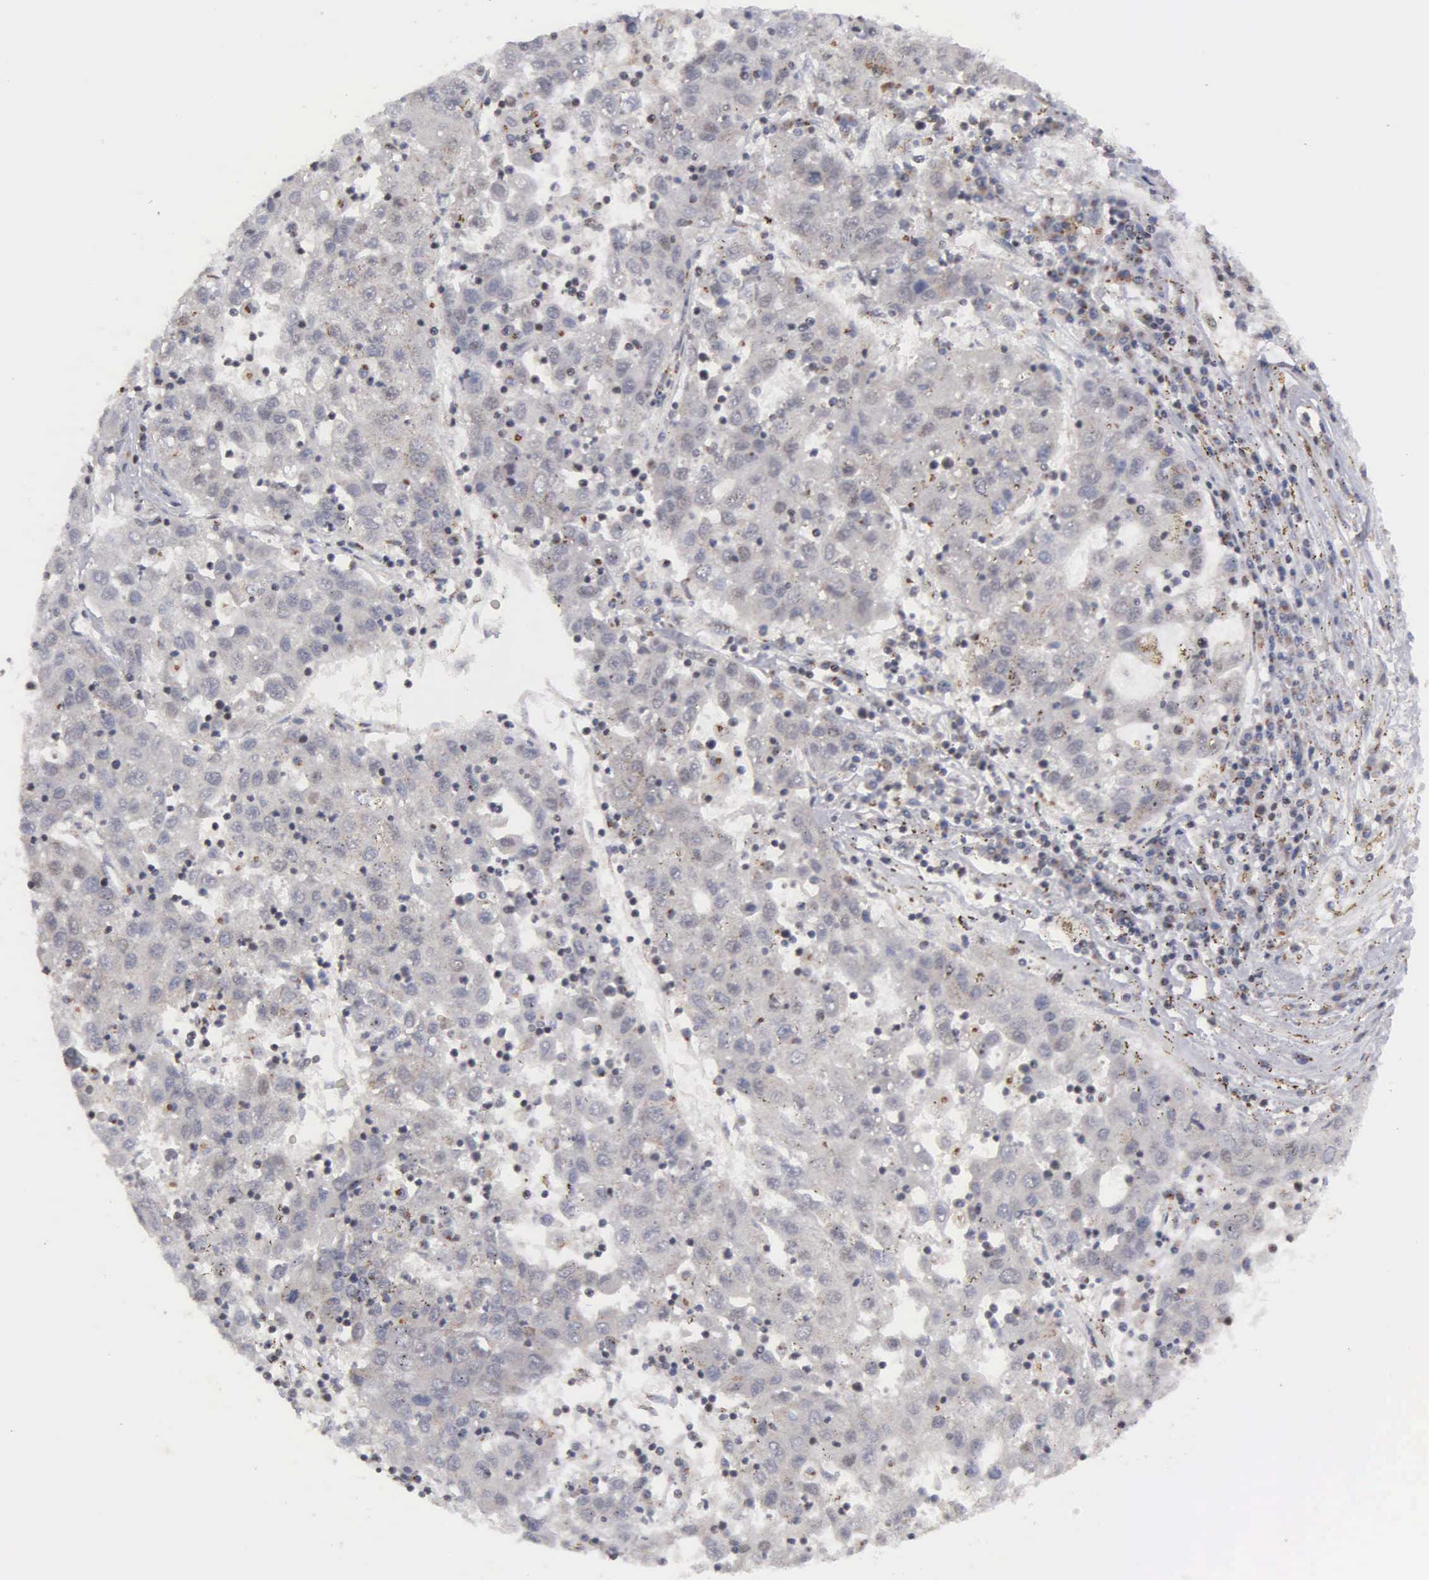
{"staining": {"intensity": "weak", "quantity": "25%-75%", "location": "cytoplasmic/membranous,nuclear"}, "tissue": "liver cancer", "cell_type": "Tumor cells", "image_type": "cancer", "snomed": [{"axis": "morphology", "description": "Carcinoma, Hepatocellular, NOS"}, {"axis": "topography", "description": "Liver"}], "caption": "A low amount of weak cytoplasmic/membranous and nuclear expression is present in approximately 25%-75% of tumor cells in liver cancer (hepatocellular carcinoma) tissue. (DAB IHC, brown staining for protein, blue staining for nuclei).", "gene": "GTF2A1", "patient": {"sex": "male", "age": 49}}